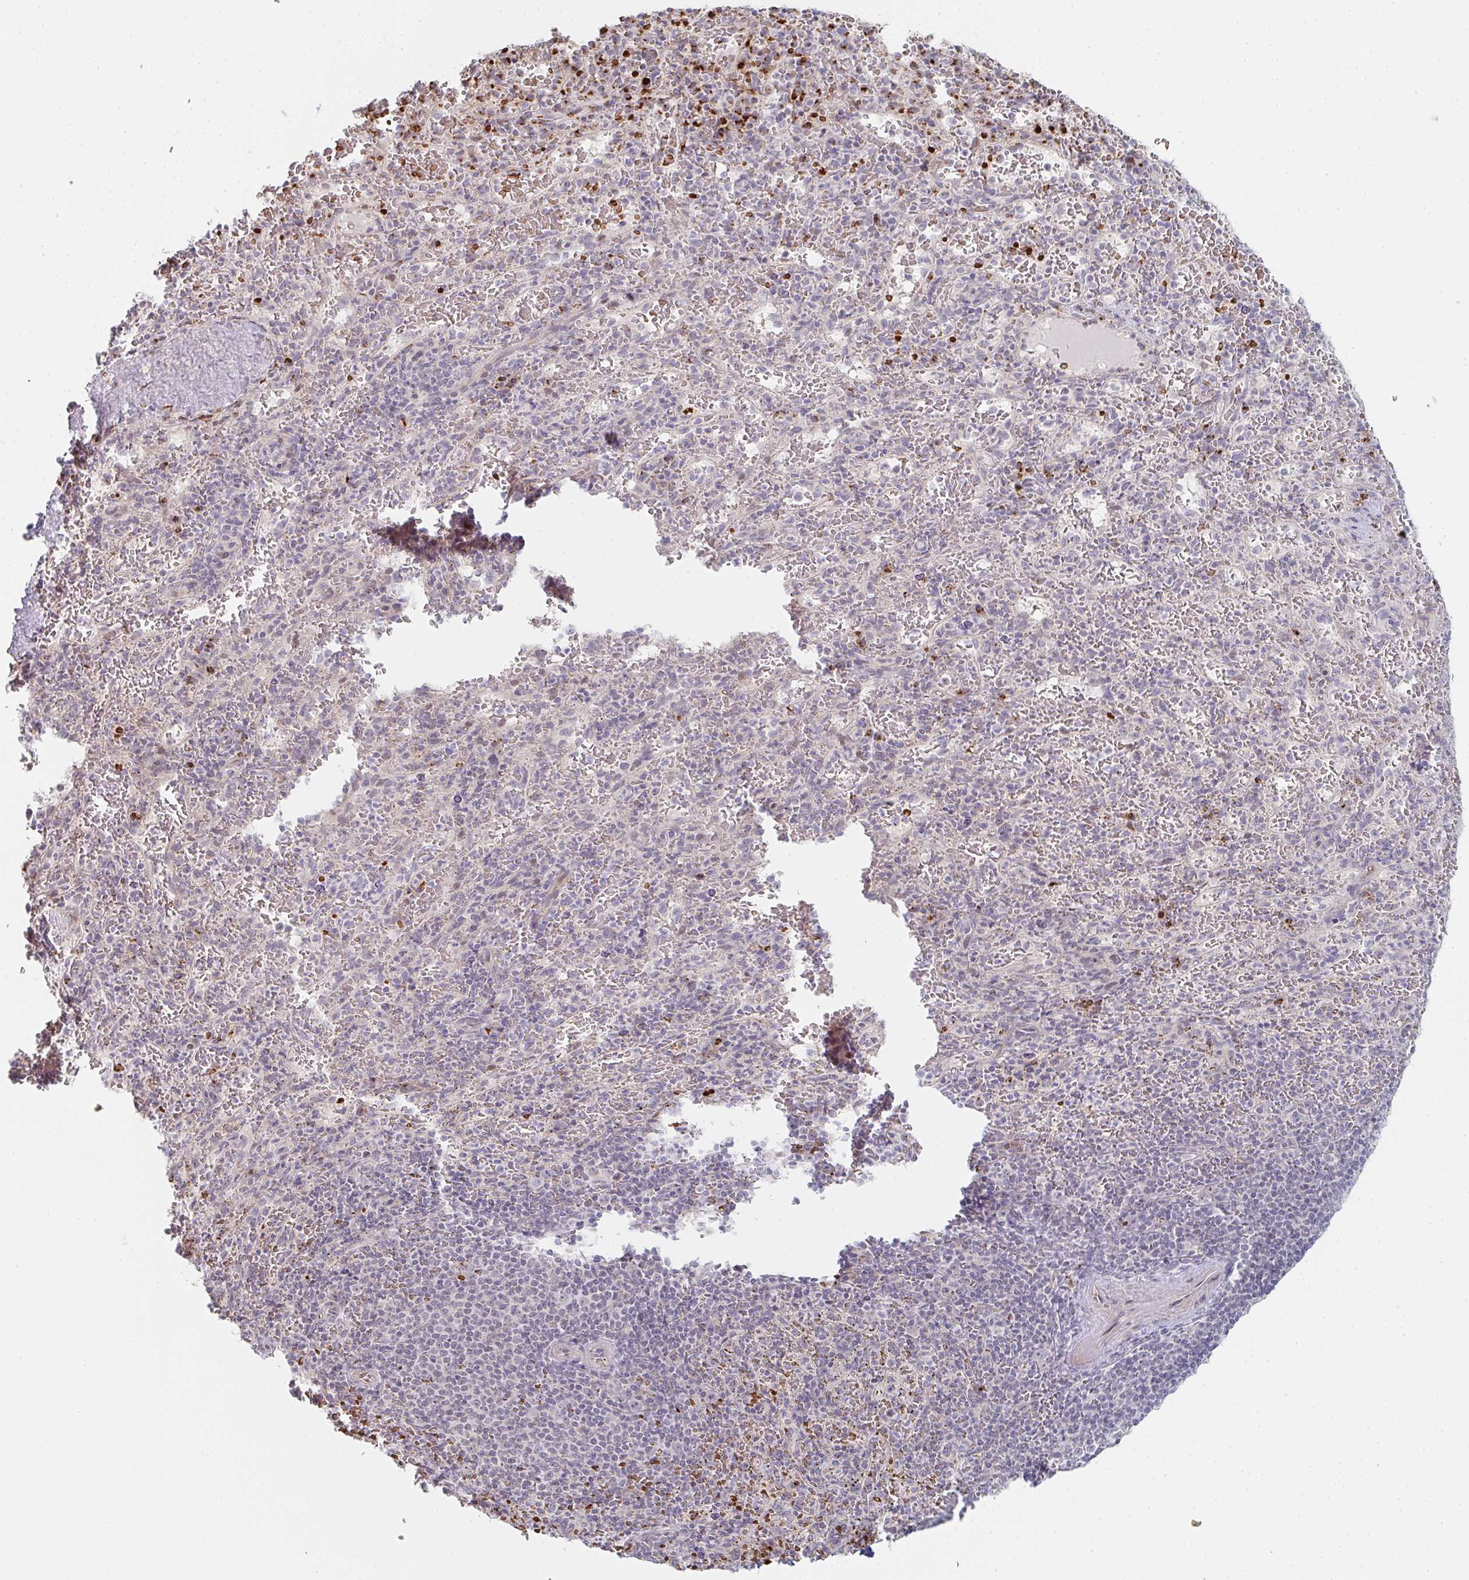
{"staining": {"intensity": "negative", "quantity": "none", "location": "none"}, "tissue": "spleen", "cell_type": "Cells in red pulp", "image_type": "normal", "snomed": [{"axis": "morphology", "description": "Normal tissue, NOS"}, {"axis": "topography", "description": "Spleen"}], "caption": "Immunohistochemistry micrograph of unremarkable spleen stained for a protein (brown), which exhibits no positivity in cells in red pulp. (Stains: DAB (3,3'-diaminobenzidine) immunohistochemistry with hematoxylin counter stain, Microscopy: brightfield microscopy at high magnification).", "gene": "ZNF526", "patient": {"sex": "male", "age": 57}}